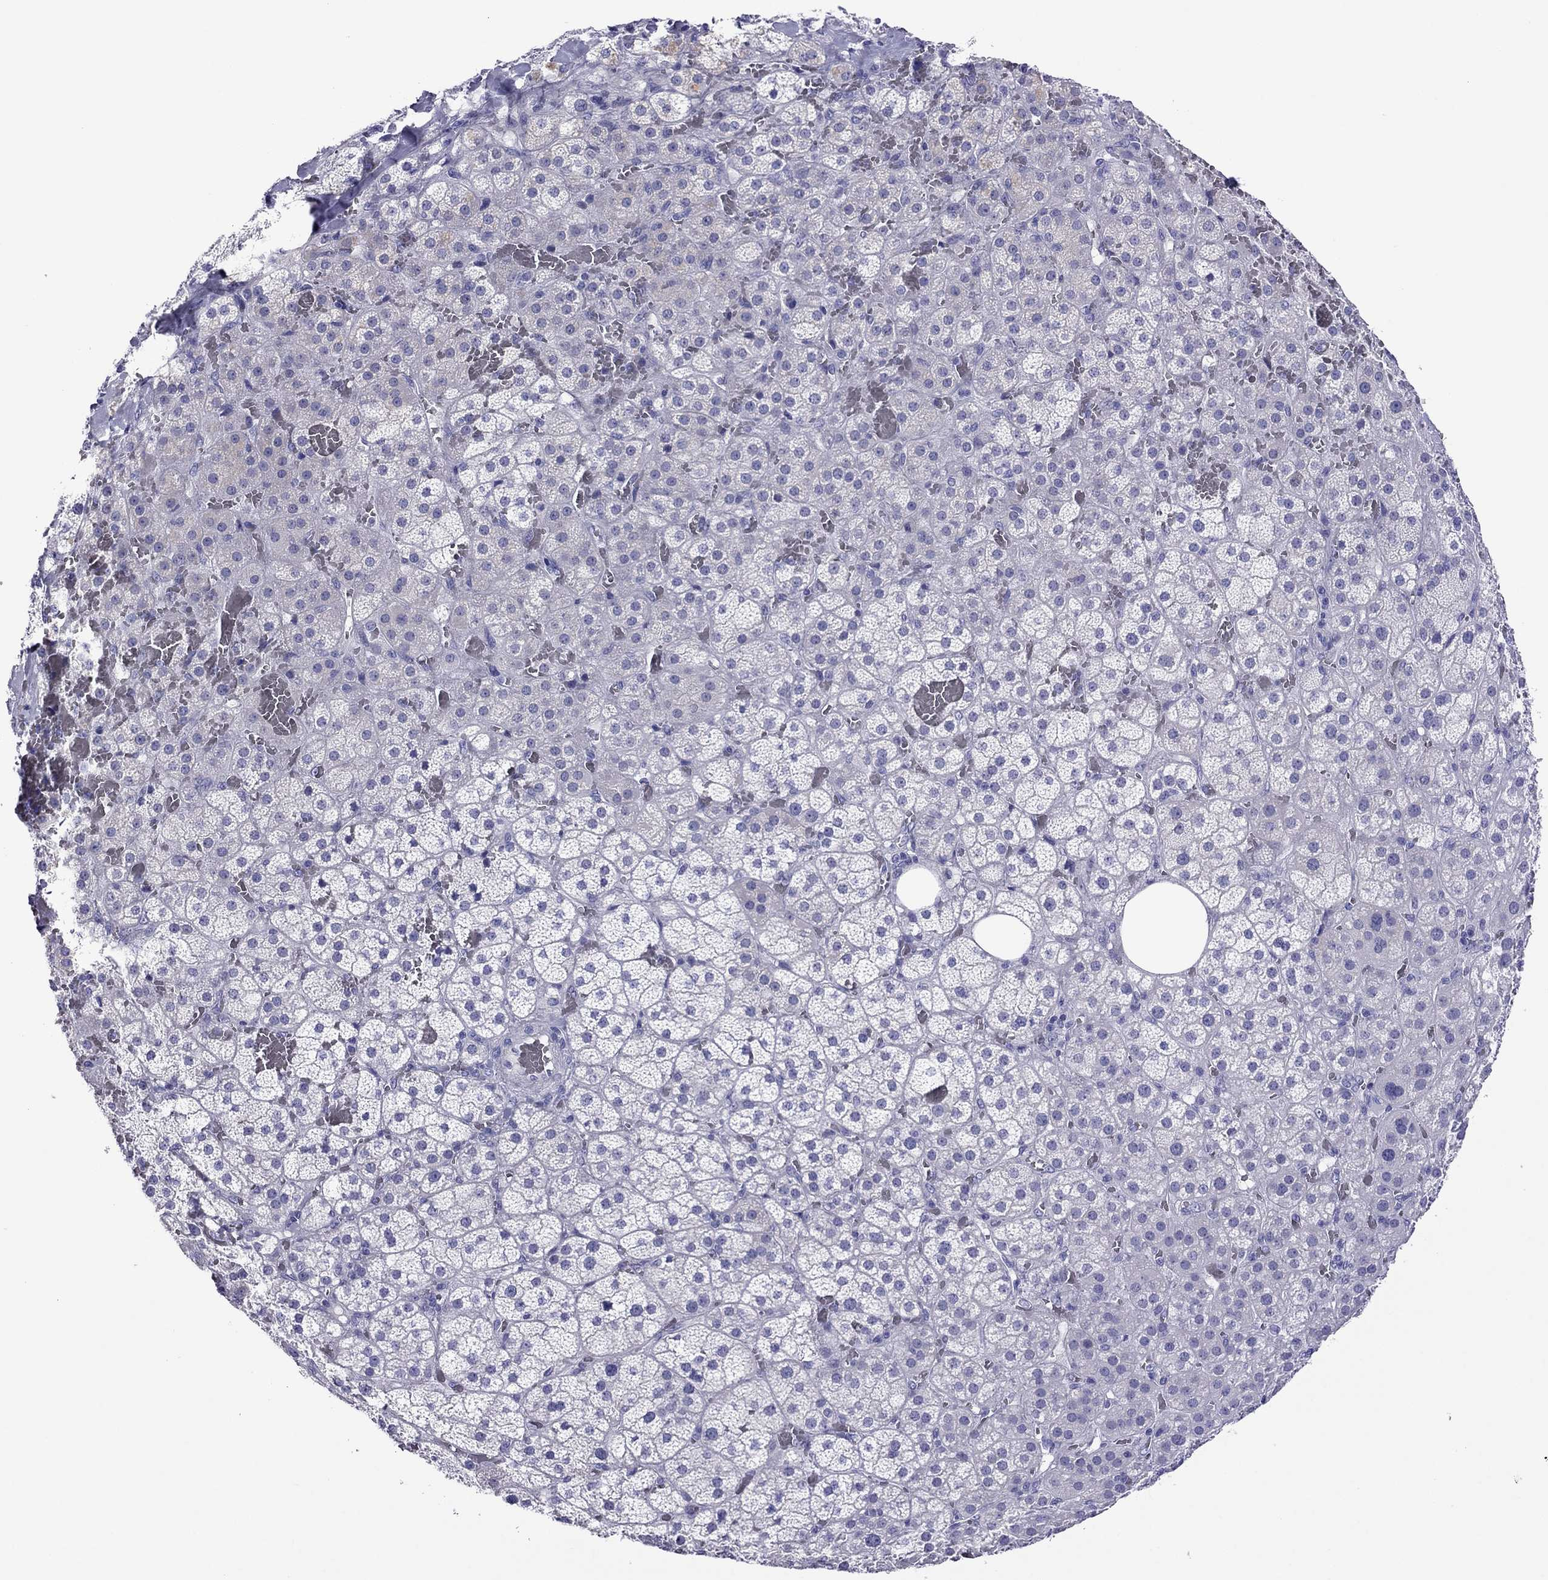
{"staining": {"intensity": "negative", "quantity": "none", "location": "none"}, "tissue": "adrenal gland", "cell_type": "Glandular cells", "image_type": "normal", "snomed": [{"axis": "morphology", "description": "Normal tissue, NOS"}, {"axis": "topography", "description": "Adrenal gland"}], "caption": "Protein analysis of benign adrenal gland exhibits no significant positivity in glandular cells. (Immunohistochemistry (ihc), brightfield microscopy, high magnification).", "gene": "PCDHA6", "patient": {"sex": "male", "age": 57}}